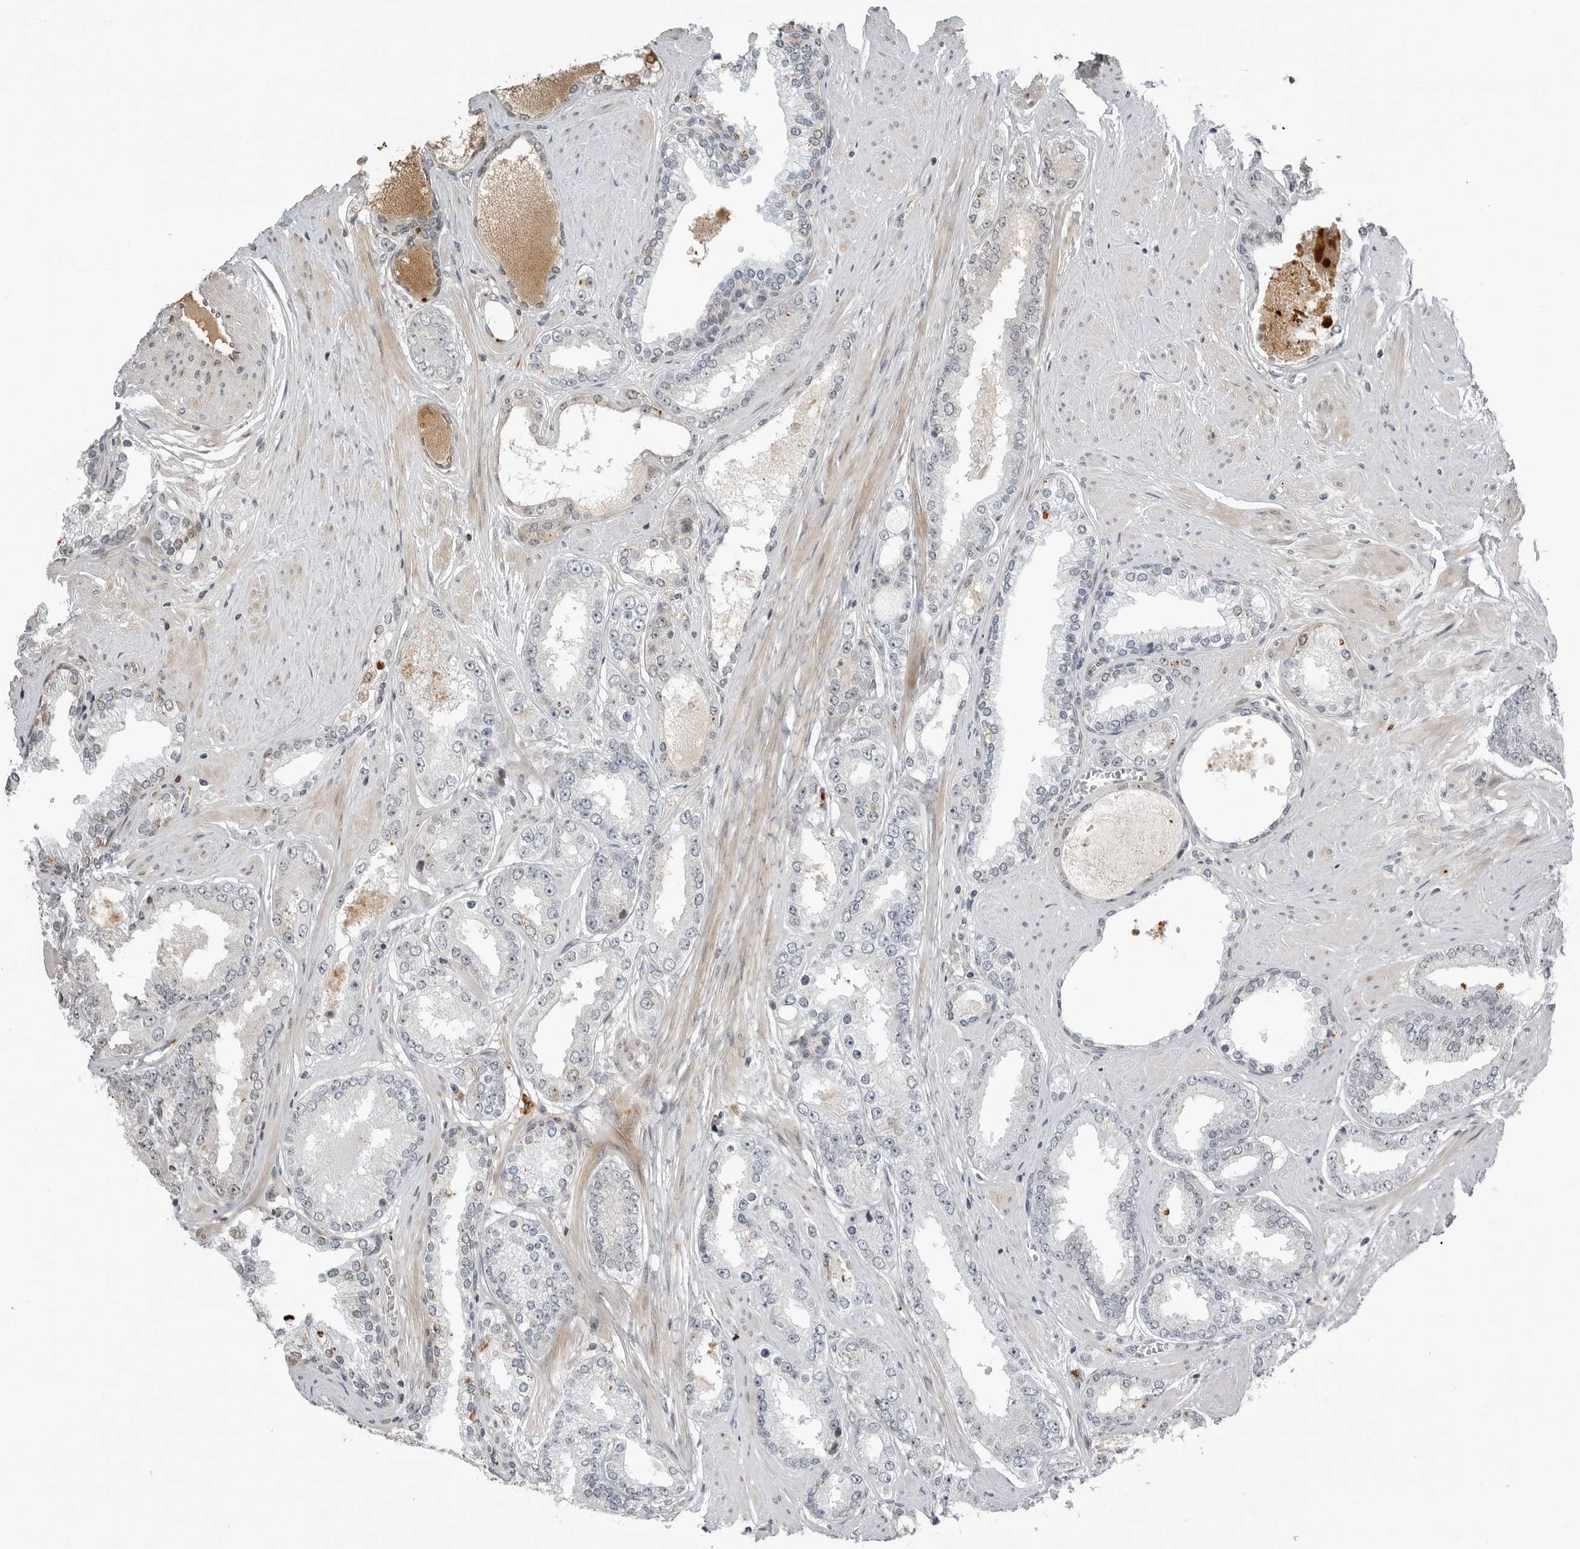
{"staining": {"intensity": "negative", "quantity": "none", "location": "none"}, "tissue": "prostate cancer", "cell_type": "Tumor cells", "image_type": "cancer", "snomed": [{"axis": "morphology", "description": "Adenocarcinoma, Low grade"}, {"axis": "topography", "description": "Prostate"}], "caption": "Immunohistochemistry (IHC) histopathology image of neoplastic tissue: prostate cancer (adenocarcinoma (low-grade)) stained with DAB demonstrates no significant protein positivity in tumor cells. Brightfield microscopy of immunohistochemistry (IHC) stained with DAB (brown) and hematoxylin (blue), captured at high magnification.", "gene": "CXCR5", "patient": {"sex": "male", "age": 62}}